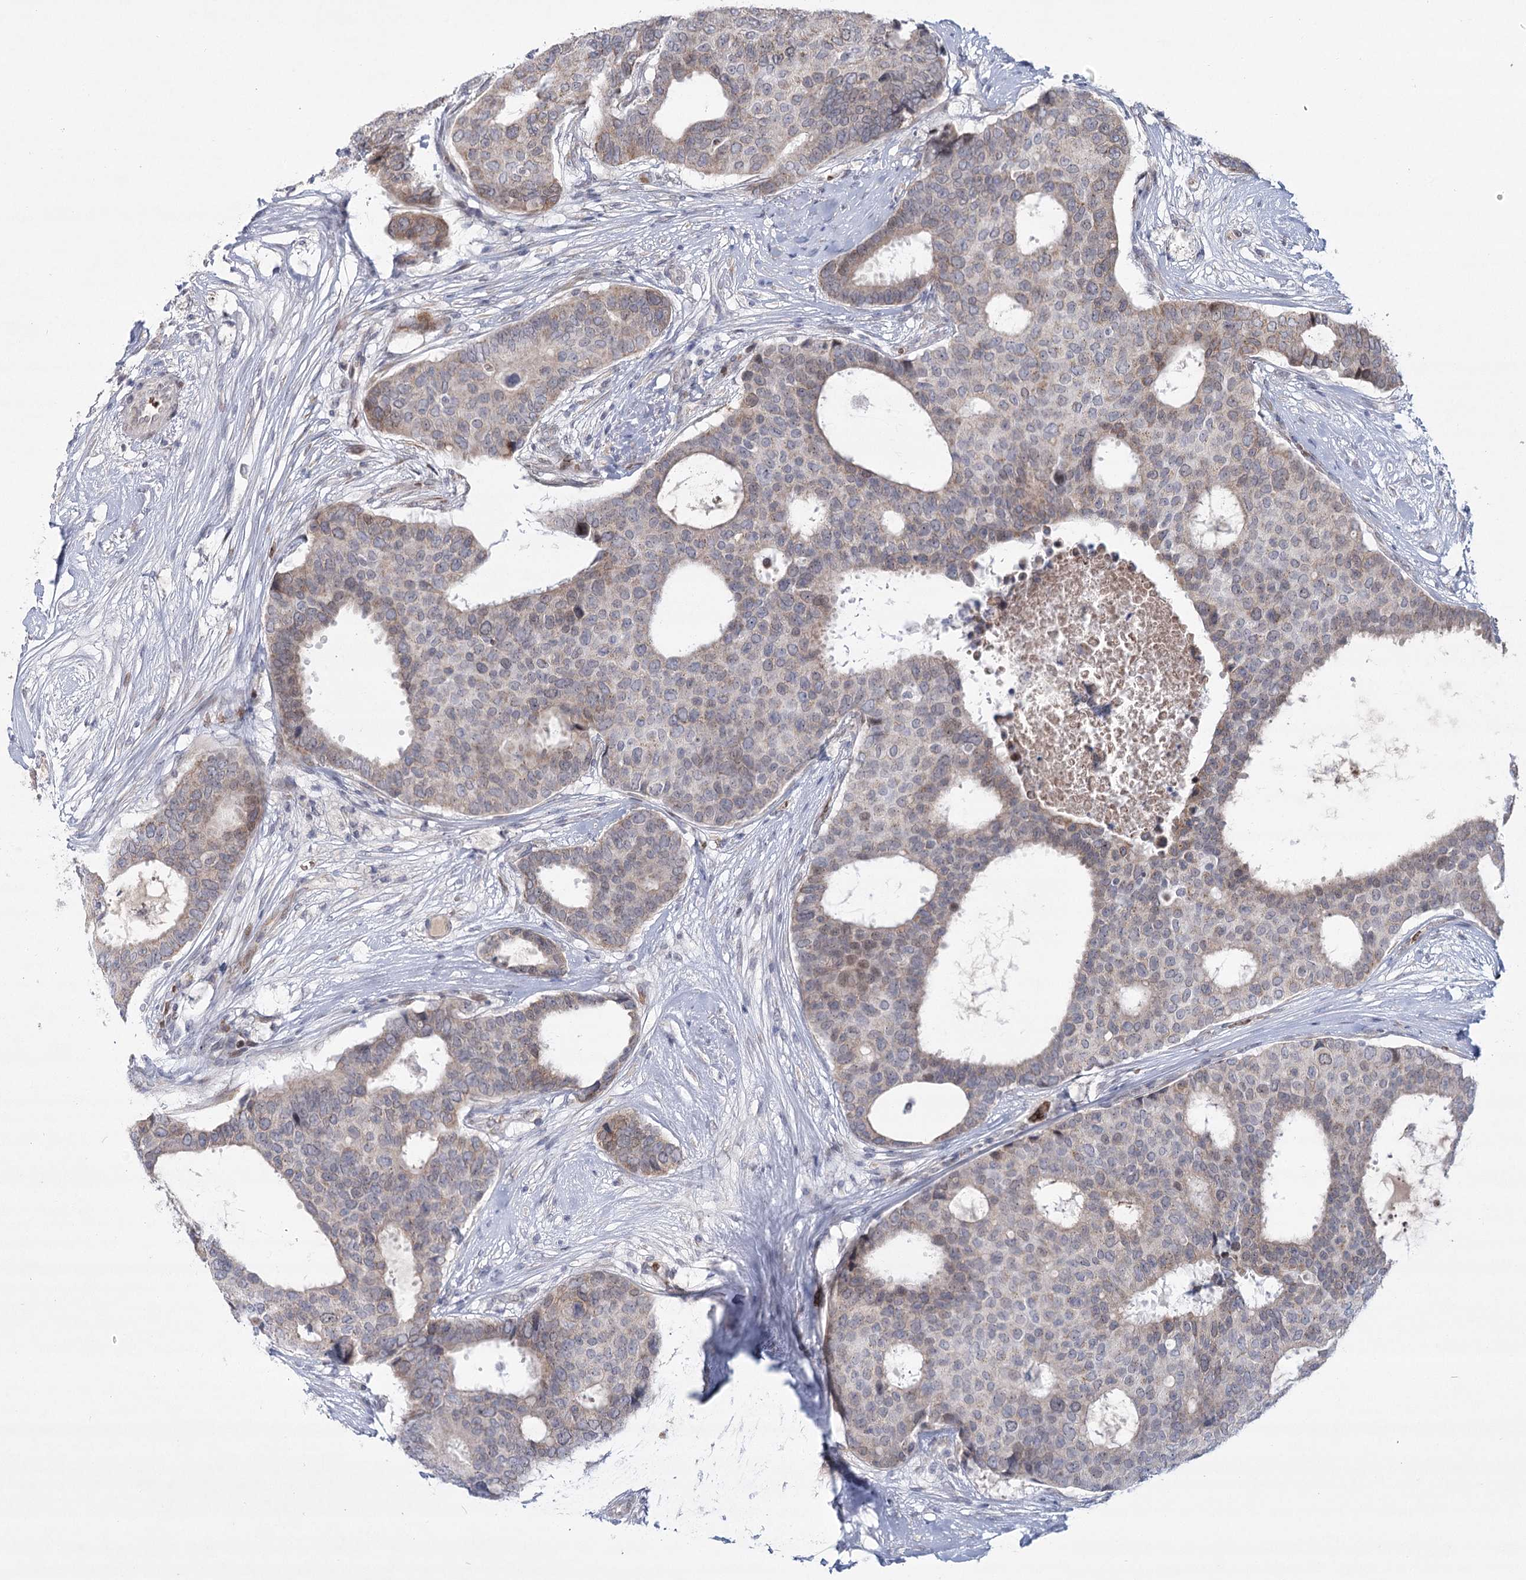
{"staining": {"intensity": "weak", "quantity": "<25%", "location": "cytoplasmic/membranous"}, "tissue": "breast cancer", "cell_type": "Tumor cells", "image_type": "cancer", "snomed": [{"axis": "morphology", "description": "Duct carcinoma"}, {"axis": "topography", "description": "Breast"}], "caption": "High power microscopy photomicrograph of an immunohistochemistry micrograph of breast invasive ductal carcinoma, revealing no significant positivity in tumor cells.", "gene": "NSMCE4A", "patient": {"sex": "female", "age": 75}}